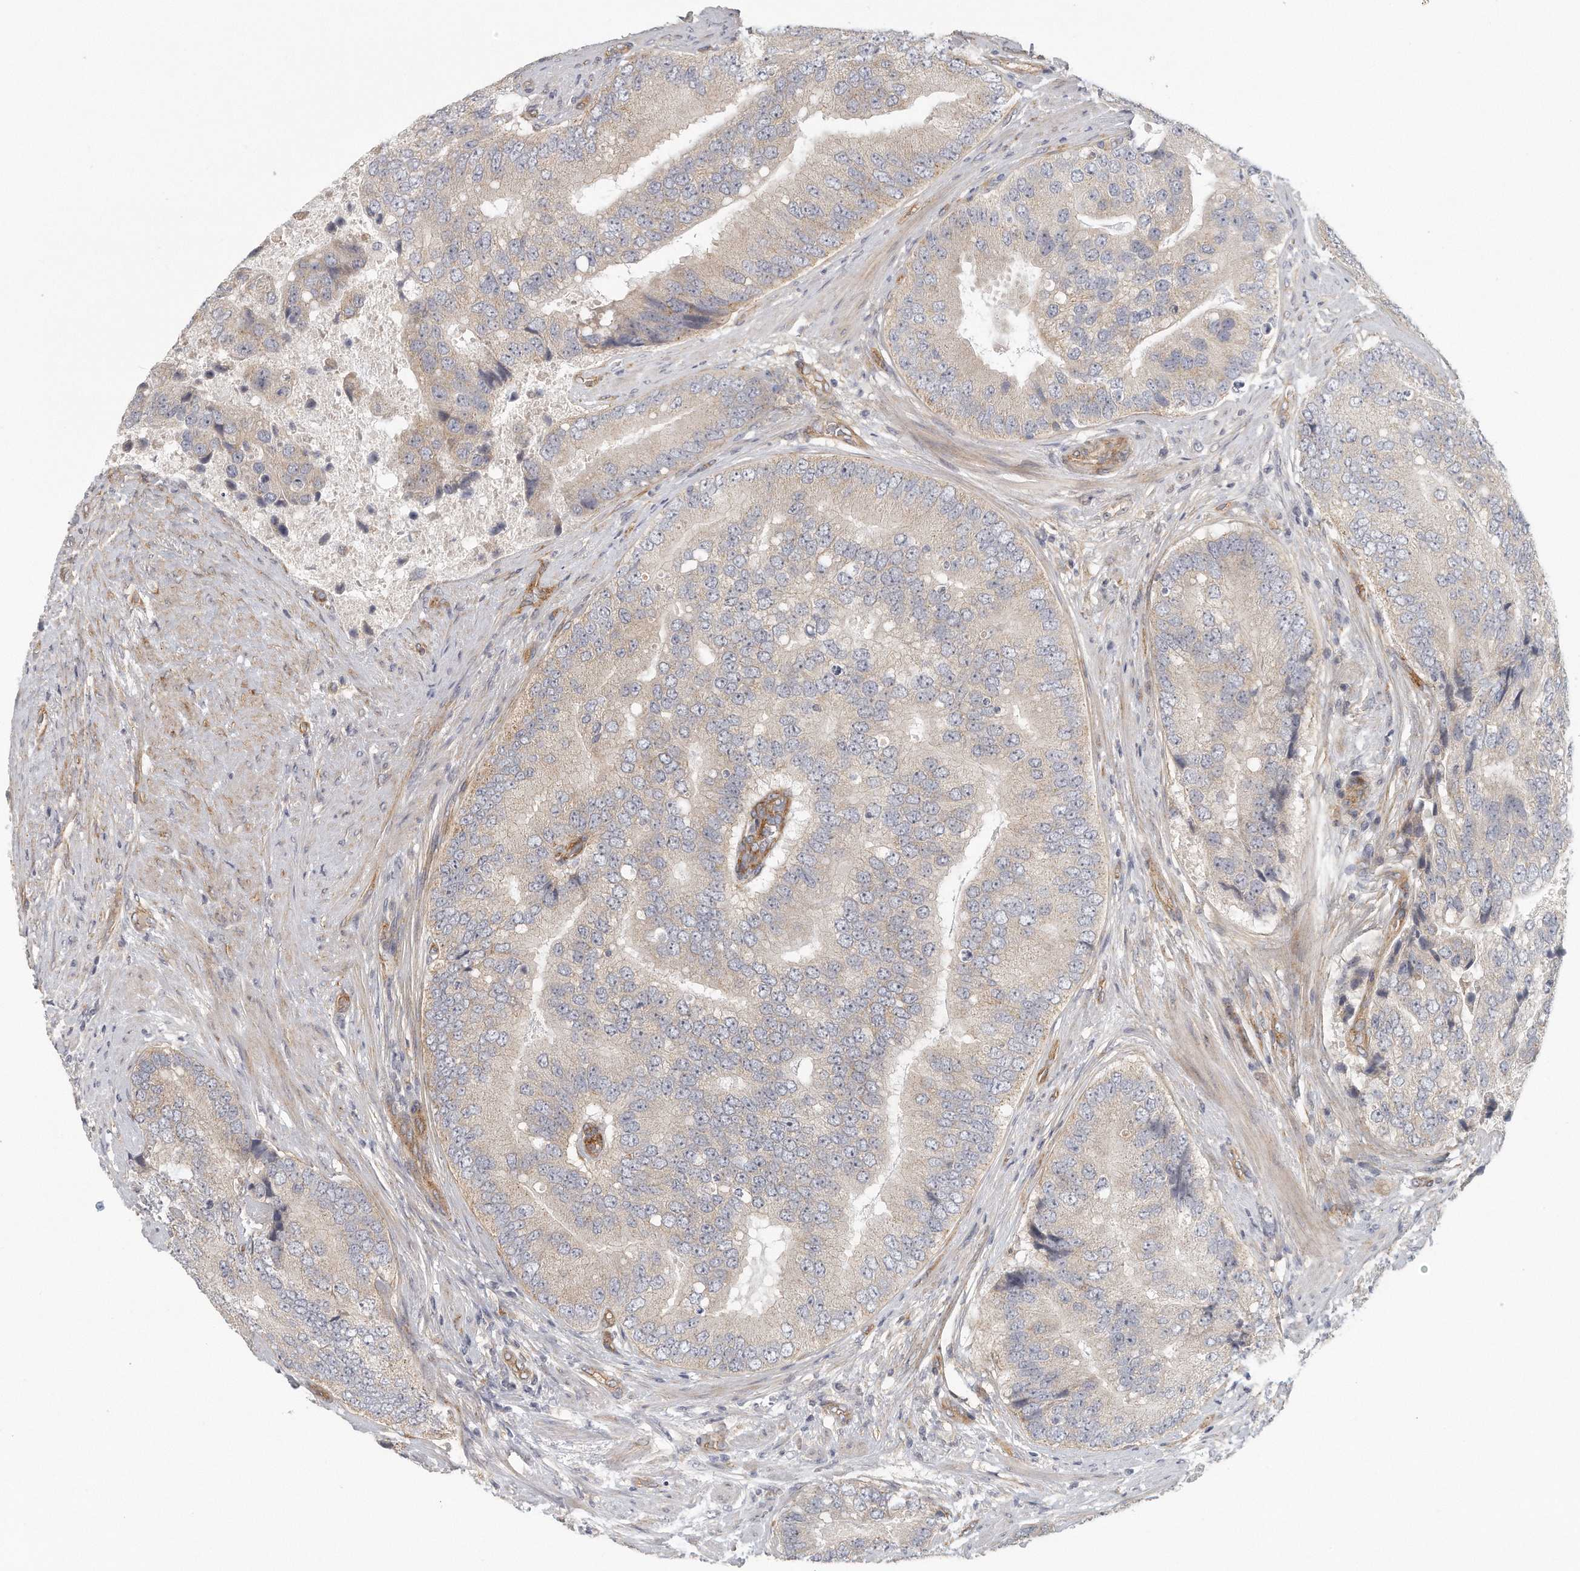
{"staining": {"intensity": "weak", "quantity": "25%-75%", "location": "cytoplasmic/membranous"}, "tissue": "prostate cancer", "cell_type": "Tumor cells", "image_type": "cancer", "snomed": [{"axis": "morphology", "description": "Adenocarcinoma, High grade"}, {"axis": "topography", "description": "Prostate"}], "caption": "A brown stain labels weak cytoplasmic/membranous staining of a protein in human prostate cancer tumor cells.", "gene": "MTERF4", "patient": {"sex": "male", "age": 70}}